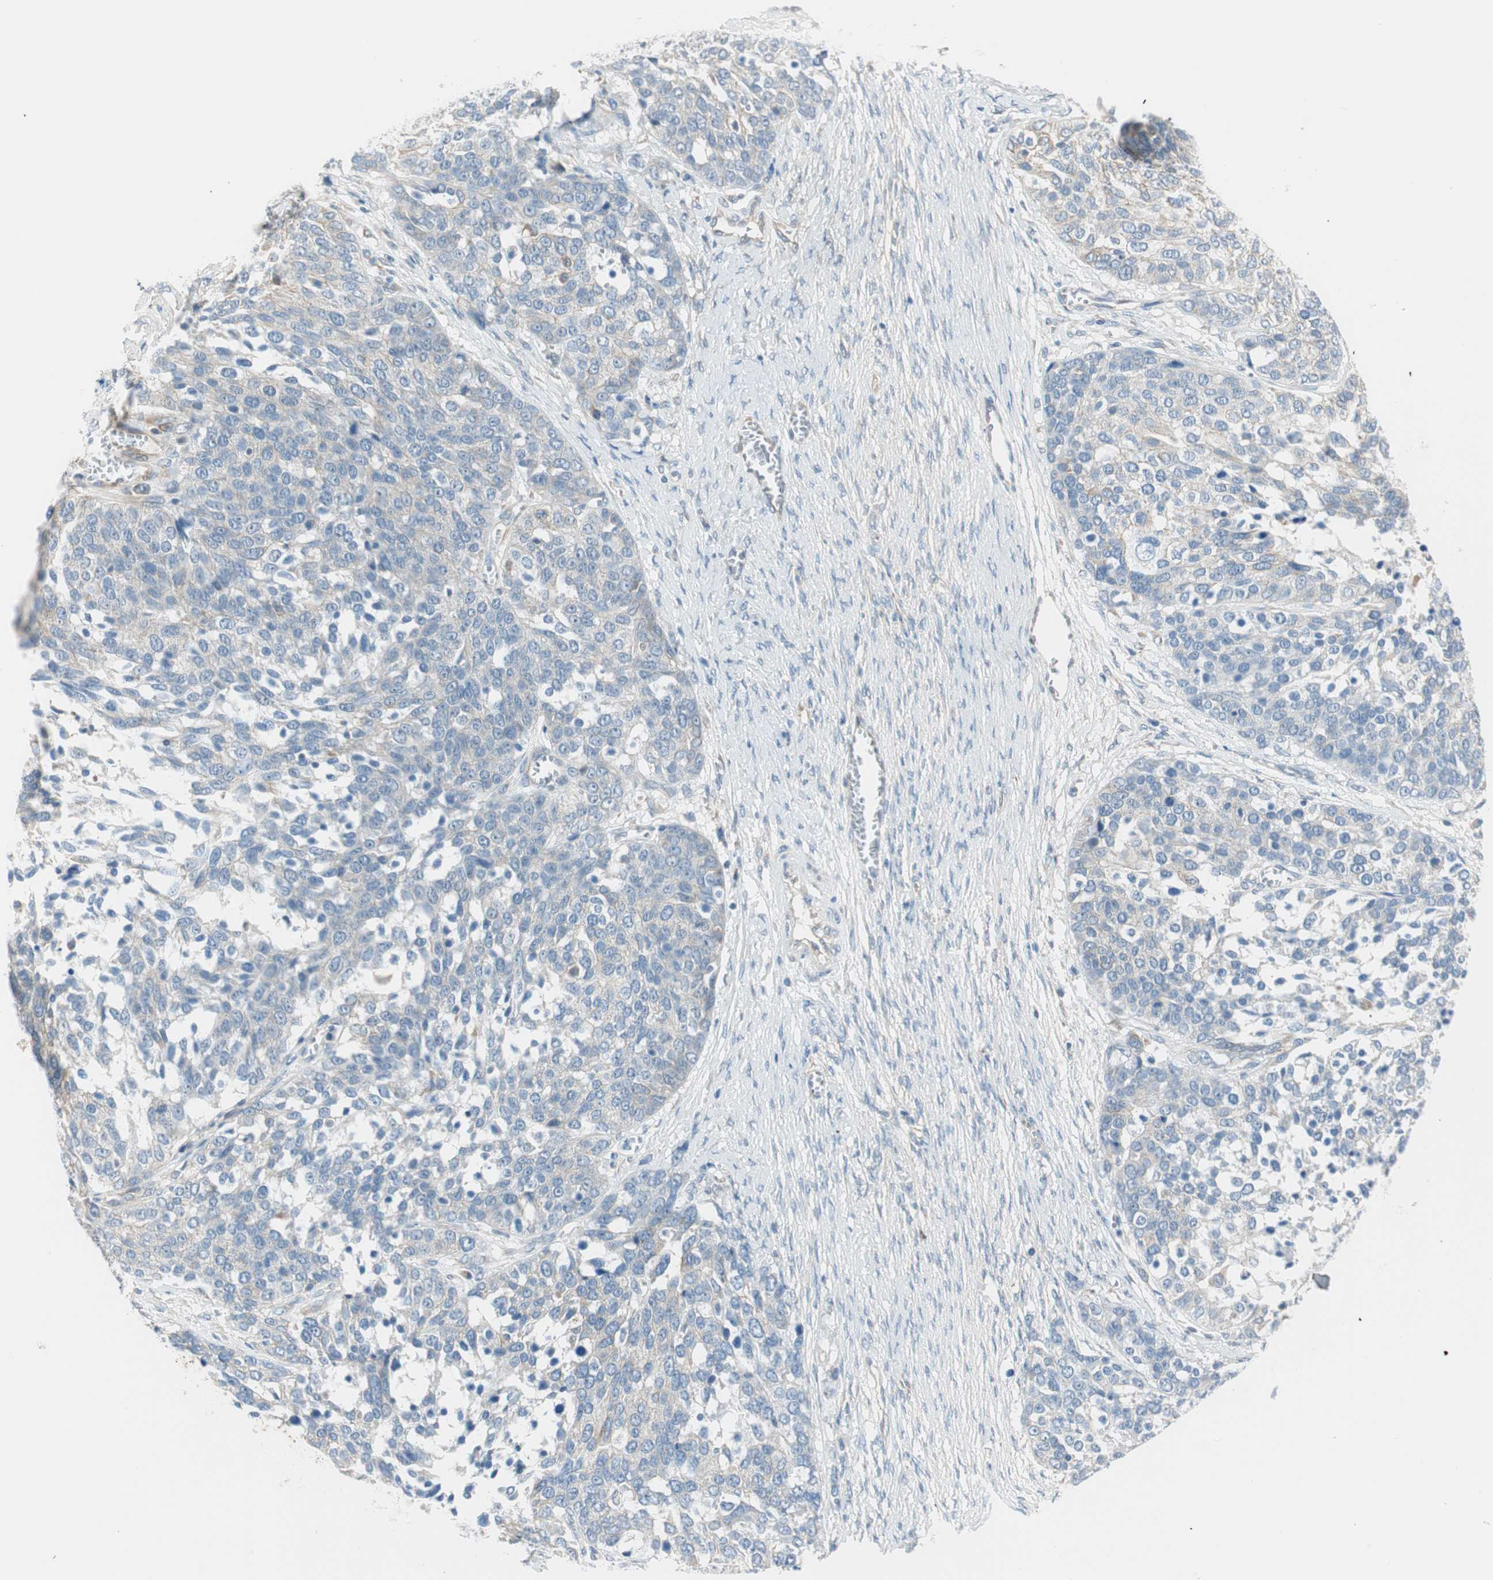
{"staining": {"intensity": "negative", "quantity": "none", "location": "none"}, "tissue": "ovarian cancer", "cell_type": "Tumor cells", "image_type": "cancer", "snomed": [{"axis": "morphology", "description": "Cystadenocarcinoma, serous, NOS"}, {"axis": "topography", "description": "Ovary"}], "caption": "This is an IHC image of serous cystadenocarcinoma (ovarian). There is no positivity in tumor cells.", "gene": "CDK3", "patient": {"sex": "female", "age": 44}}